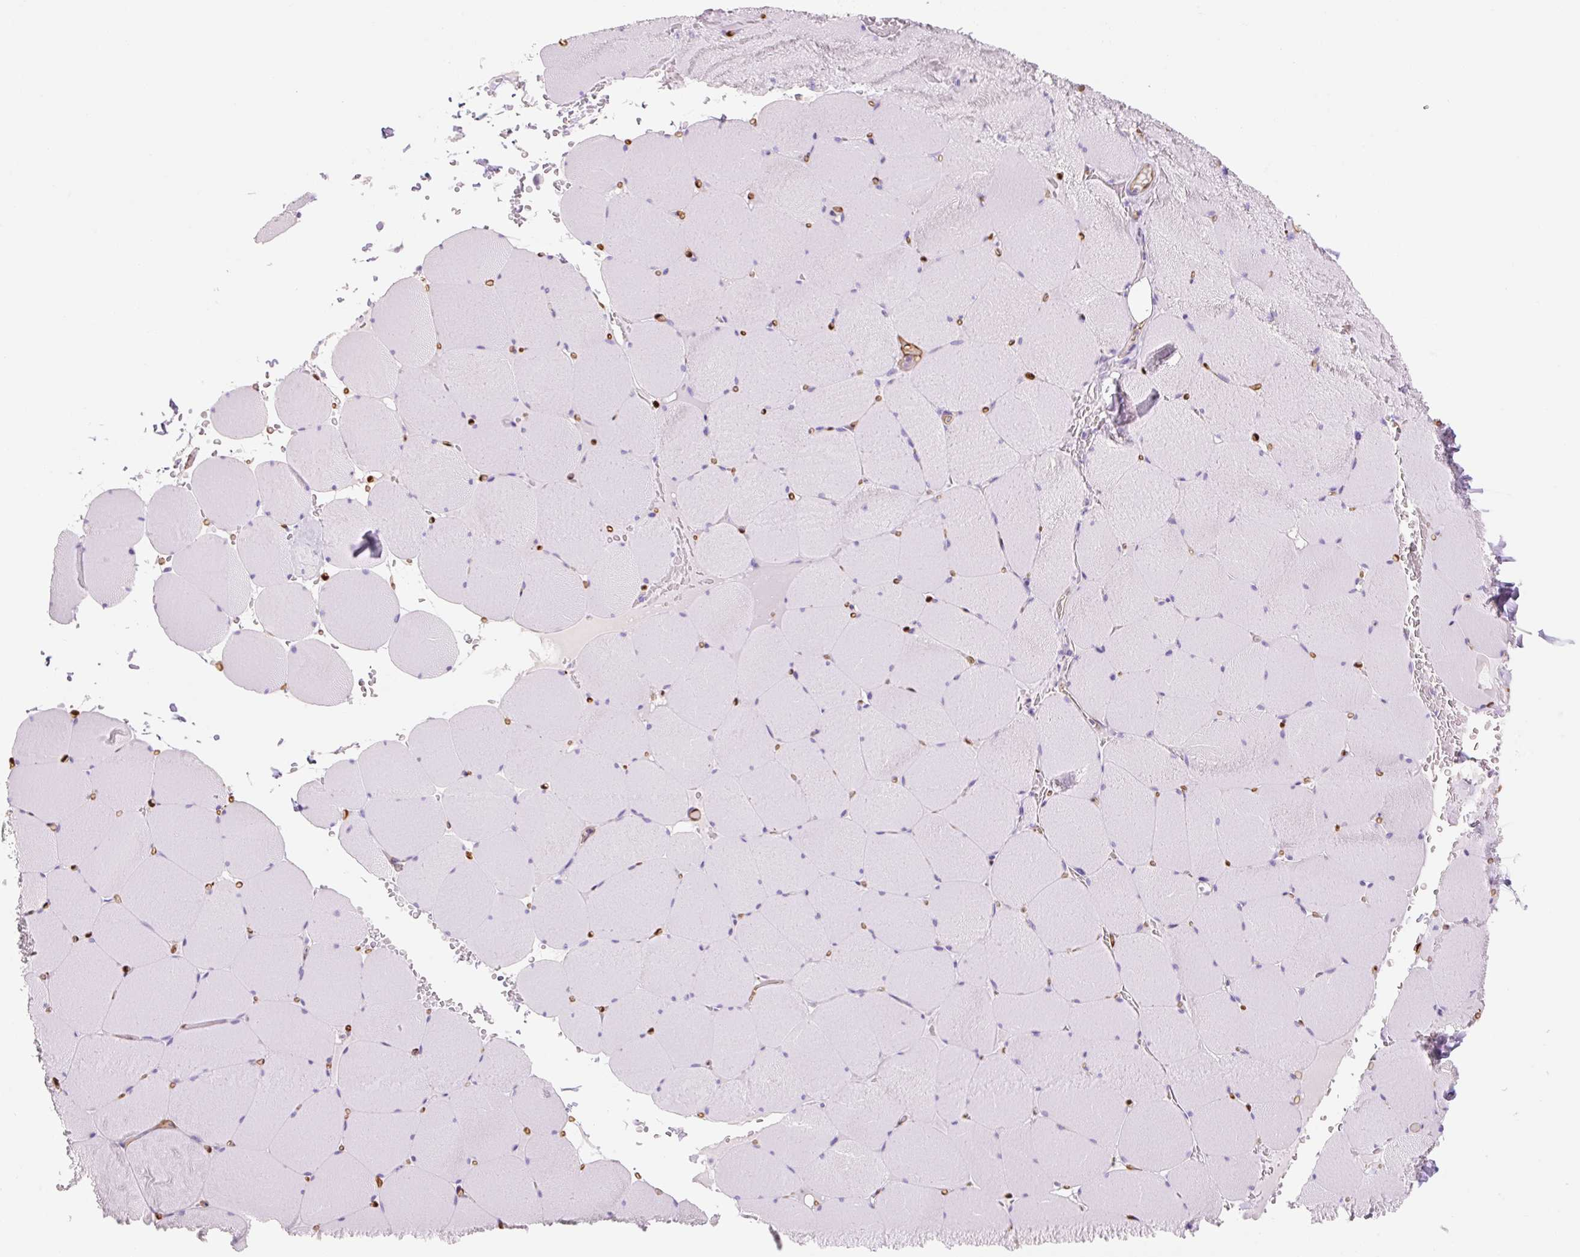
{"staining": {"intensity": "negative", "quantity": "none", "location": "none"}, "tissue": "skeletal muscle", "cell_type": "Myocytes", "image_type": "normal", "snomed": [{"axis": "morphology", "description": "Normal tissue, NOS"}, {"axis": "topography", "description": "Skeletal muscle"}, {"axis": "topography", "description": "Head-Neck"}], "caption": "Immunohistochemistry (IHC) of normal human skeletal muscle exhibits no staining in myocytes.", "gene": "FABP5", "patient": {"sex": "male", "age": 66}}